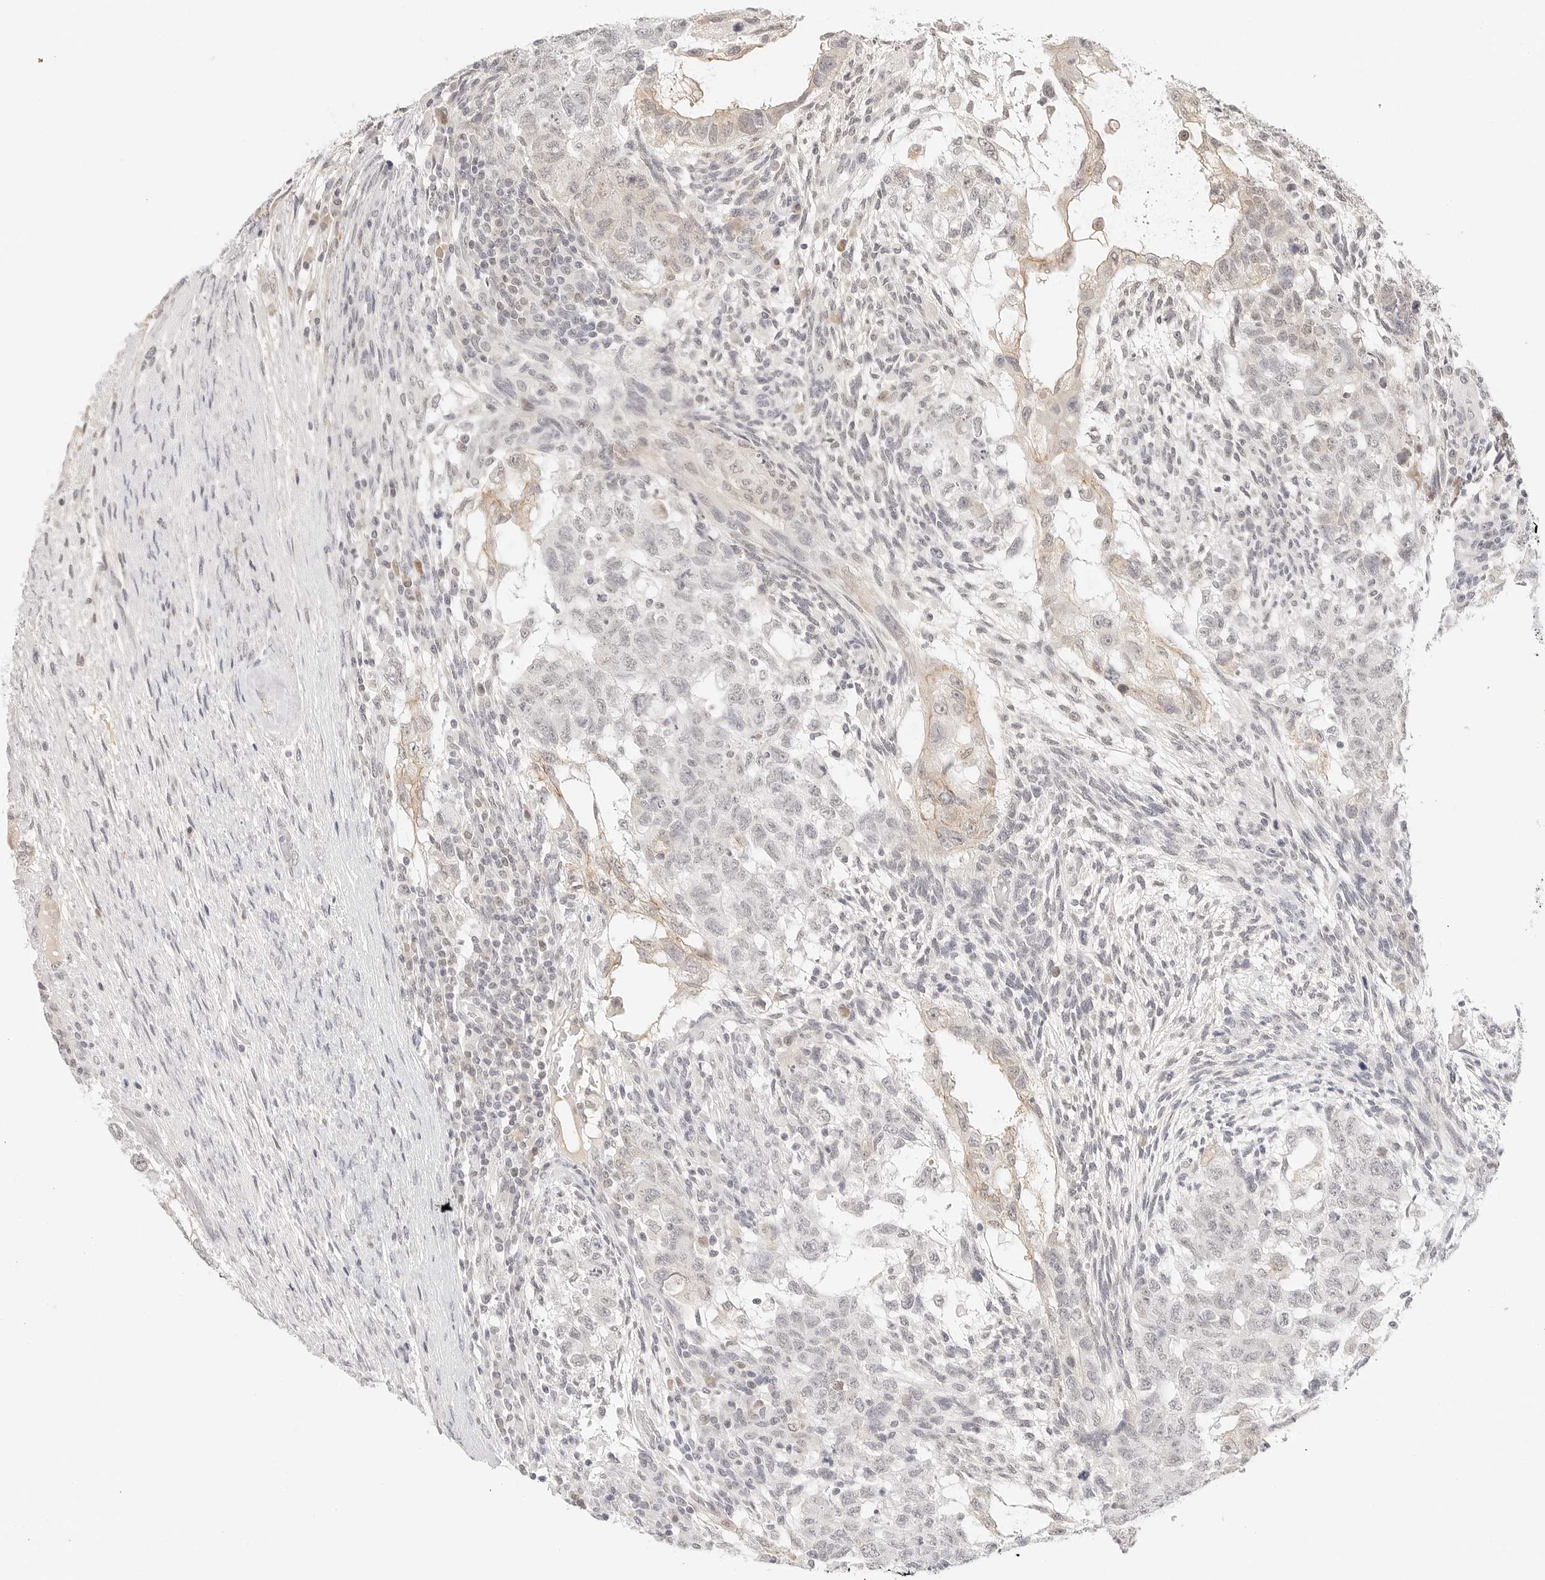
{"staining": {"intensity": "negative", "quantity": "none", "location": "none"}, "tissue": "testis cancer", "cell_type": "Tumor cells", "image_type": "cancer", "snomed": [{"axis": "morphology", "description": "Normal tissue, NOS"}, {"axis": "morphology", "description": "Carcinoma, Embryonal, NOS"}, {"axis": "topography", "description": "Testis"}], "caption": "Histopathology image shows no significant protein staining in tumor cells of testis cancer (embryonal carcinoma).", "gene": "XKR4", "patient": {"sex": "male", "age": 36}}